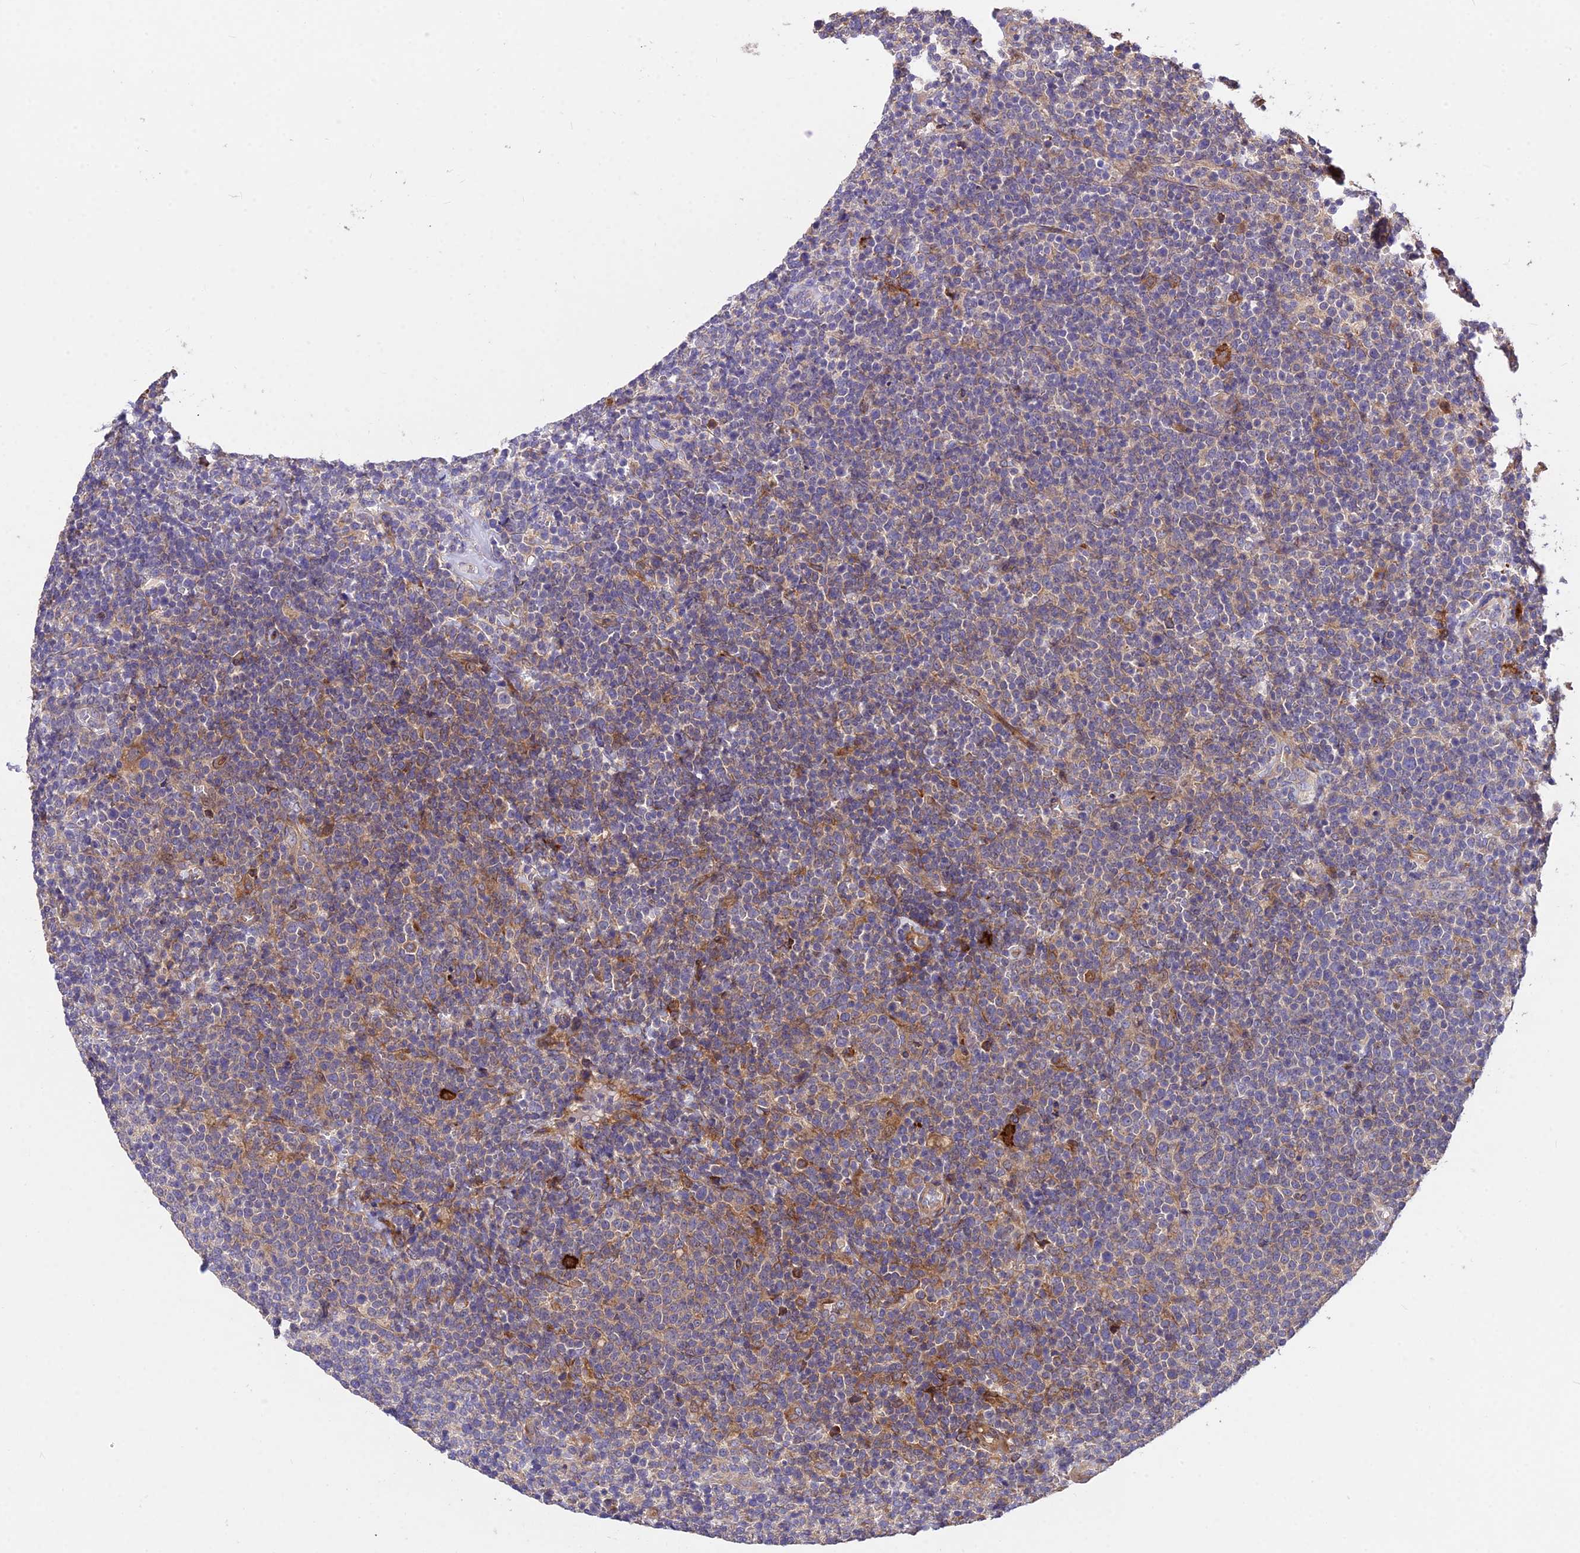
{"staining": {"intensity": "moderate", "quantity": "<25%", "location": "cytoplasmic/membranous"}, "tissue": "lymphoma", "cell_type": "Tumor cells", "image_type": "cancer", "snomed": [{"axis": "morphology", "description": "Malignant lymphoma, non-Hodgkin's type, High grade"}, {"axis": "topography", "description": "Lymph node"}], "caption": "DAB immunohistochemical staining of lymphoma exhibits moderate cytoplasmic/membranous protein positivity in about <25% of tumor cells.", "gene": "ROCK1", "patient": {"sex": "male", "age": 61}}